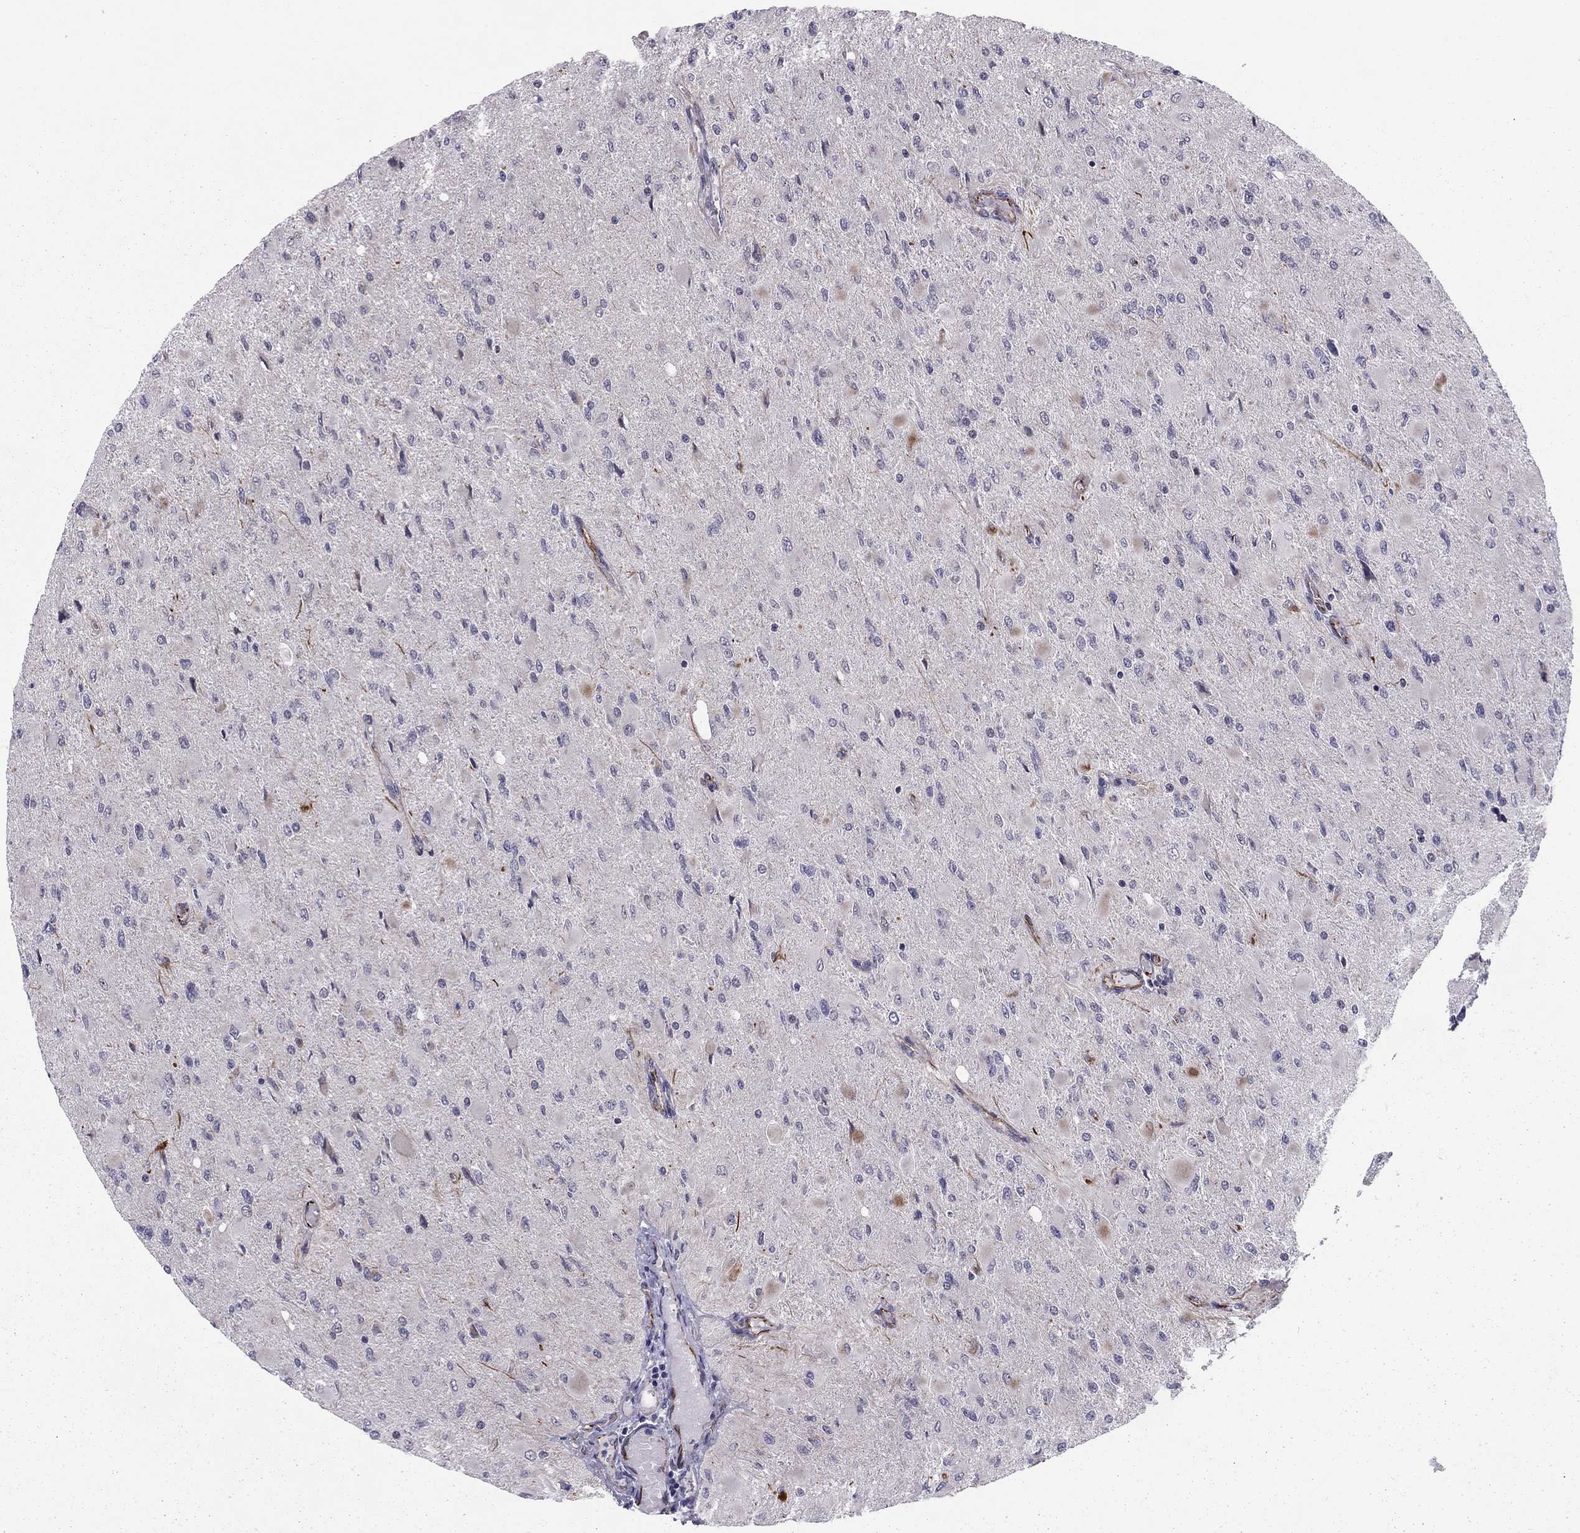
{"staining": {"intensity": "negative", "quantity": "none", "location": "none"}, "tissue": "glioma", "cell_type": "Tumor cells", "image_type": "cancer", "snomed": [{"axis": "morphology", "description": "Glioma, malignant, High grade"}, {"axis": "topography", "description": "Cerebral cortex"}], "caption": "Image shows no significant protein positivity in tumor cells of high-grade glioma (malignant).", "gene": "ANKS4B", "patient": {"sex": "female", "age": 36}}